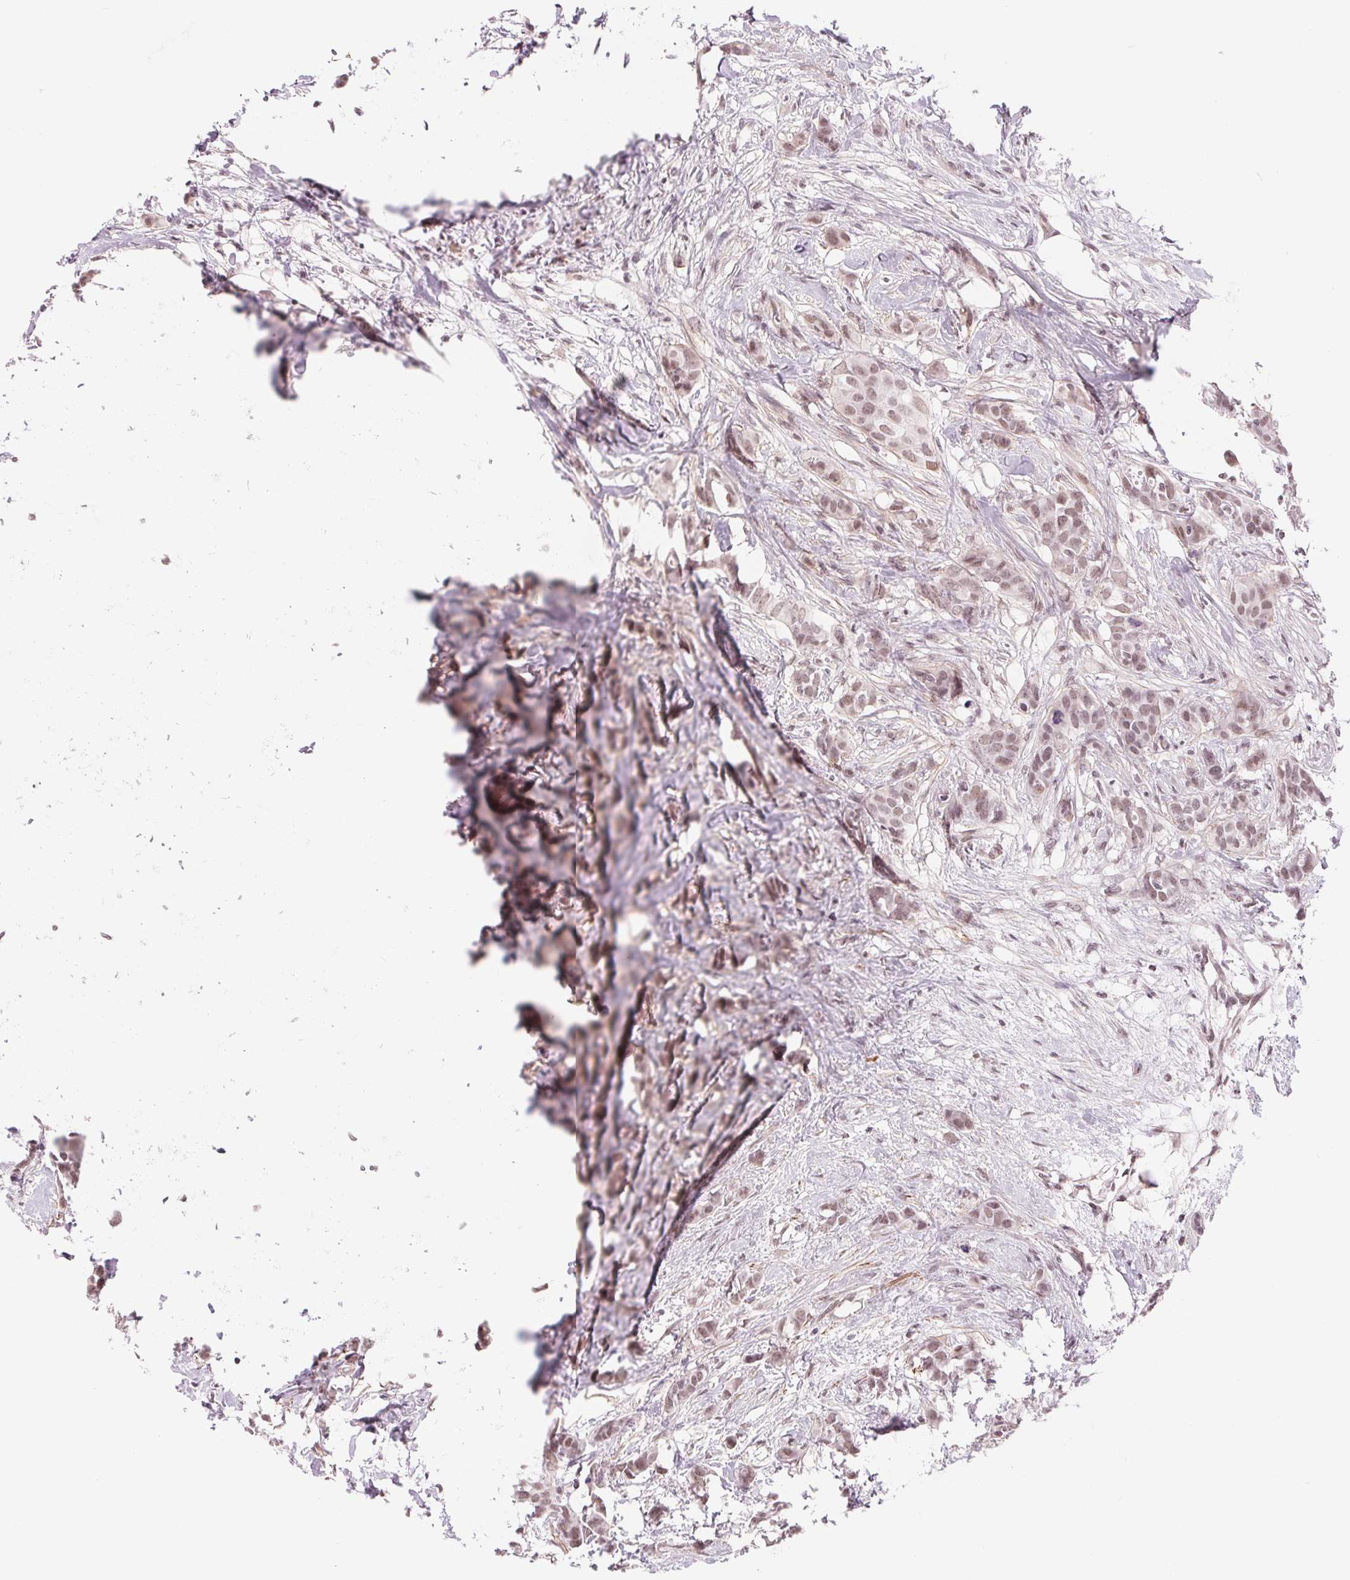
{"staining": {"intensity": "weak", "quantity": ">75%", "location": "nuclear"}, "tissue": "breast cancer", "cell_type": "Tumor cells", "image_type": "cancer", "snomed": [{"axis": "morphology", "description": "Duct carcinoma"}, {"axis": "topography", "description": "Breast"}], "caption": "High-power microscopy captured an immunohistochemistry micrograph of breast cancer (intraductal carcinoma), revealing weak nuclear expression in about >75% of tumor cells. (DAB (3,3'-diaminobenzidine) IHC with brightfield microscopy, high magnification).", "gene": "BCAT1", "patient": {"sex": "female", "age": 62}}